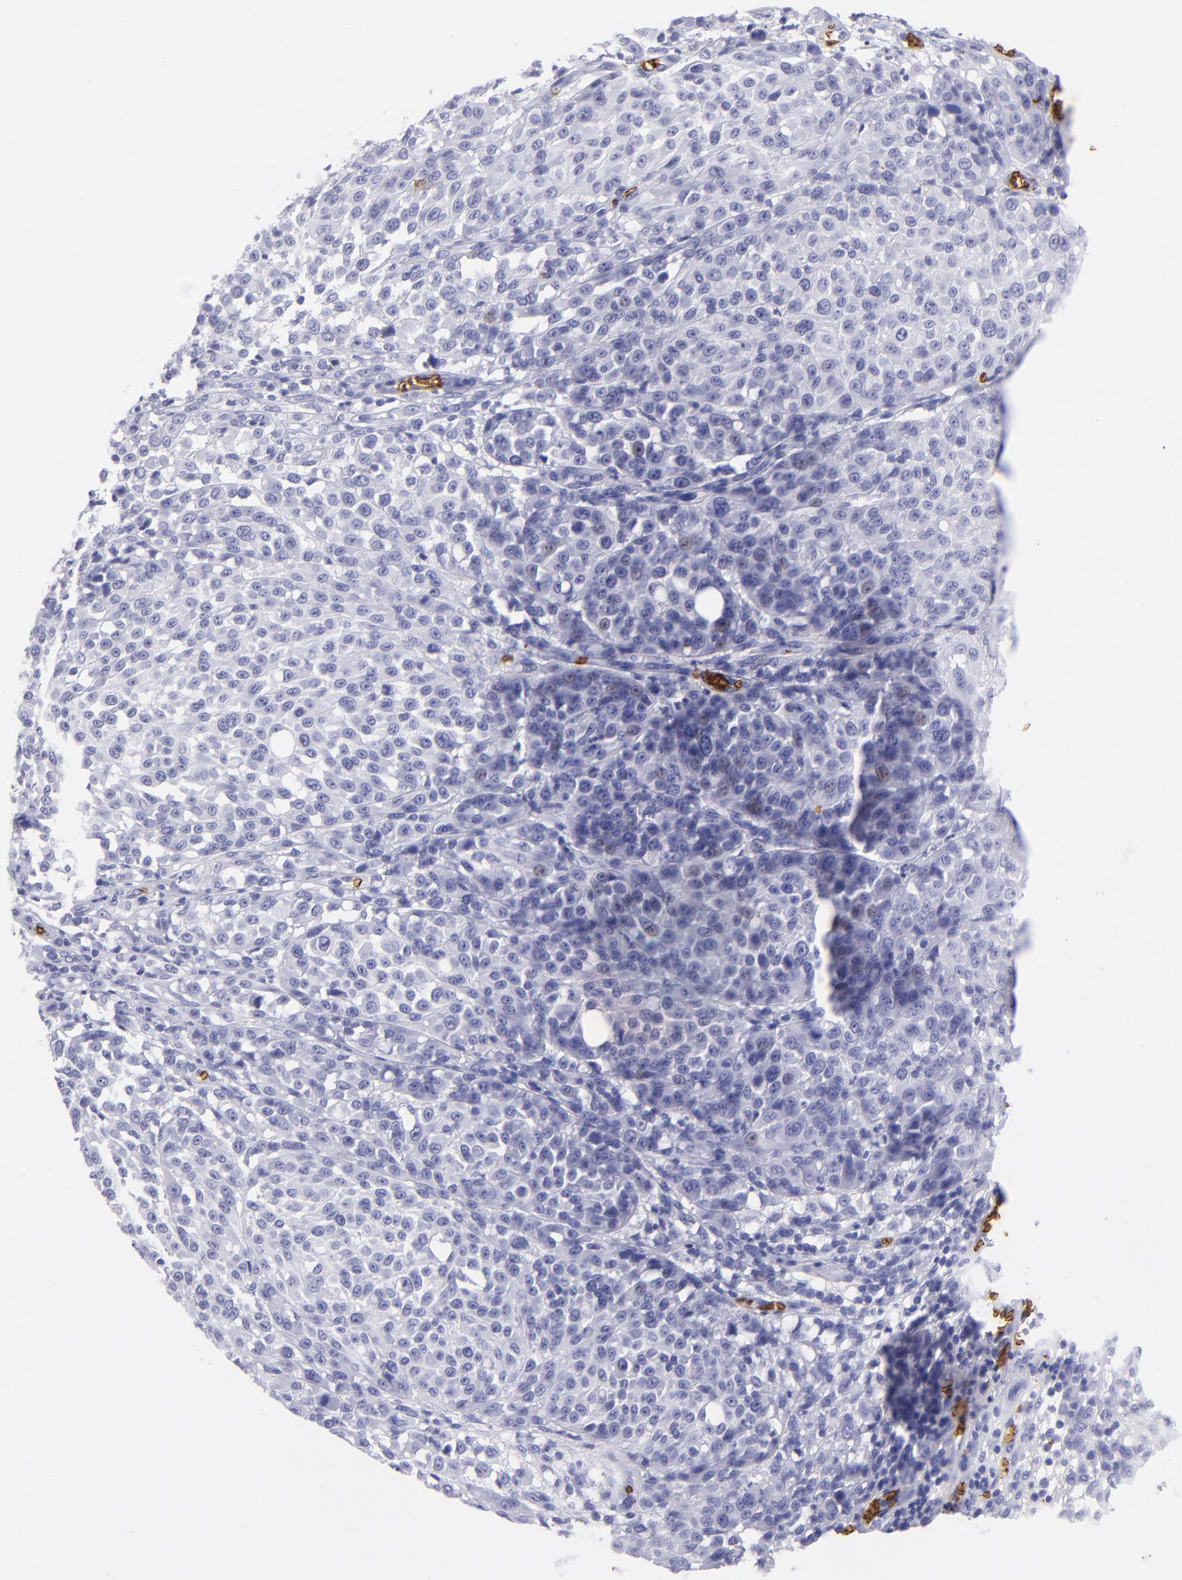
{"staining": {"intensity": "negative", "quantity": "none", "location": "none"}, "tissue": "melanoma", "cell_type": "Tumor cells", "image_type": "cancer", "snomed": [{"axis": "morphology", "description": "Malignant melanoma, NOS"}, {"axis": "topography", "description": "Skin"}], "caption": "This is an immunohistochemistry photomicrograph of human malignant melanoma. There is no staining in tumor cells.", "gene": "GYPA", "patient": {"sex": "female", "age": 49}}